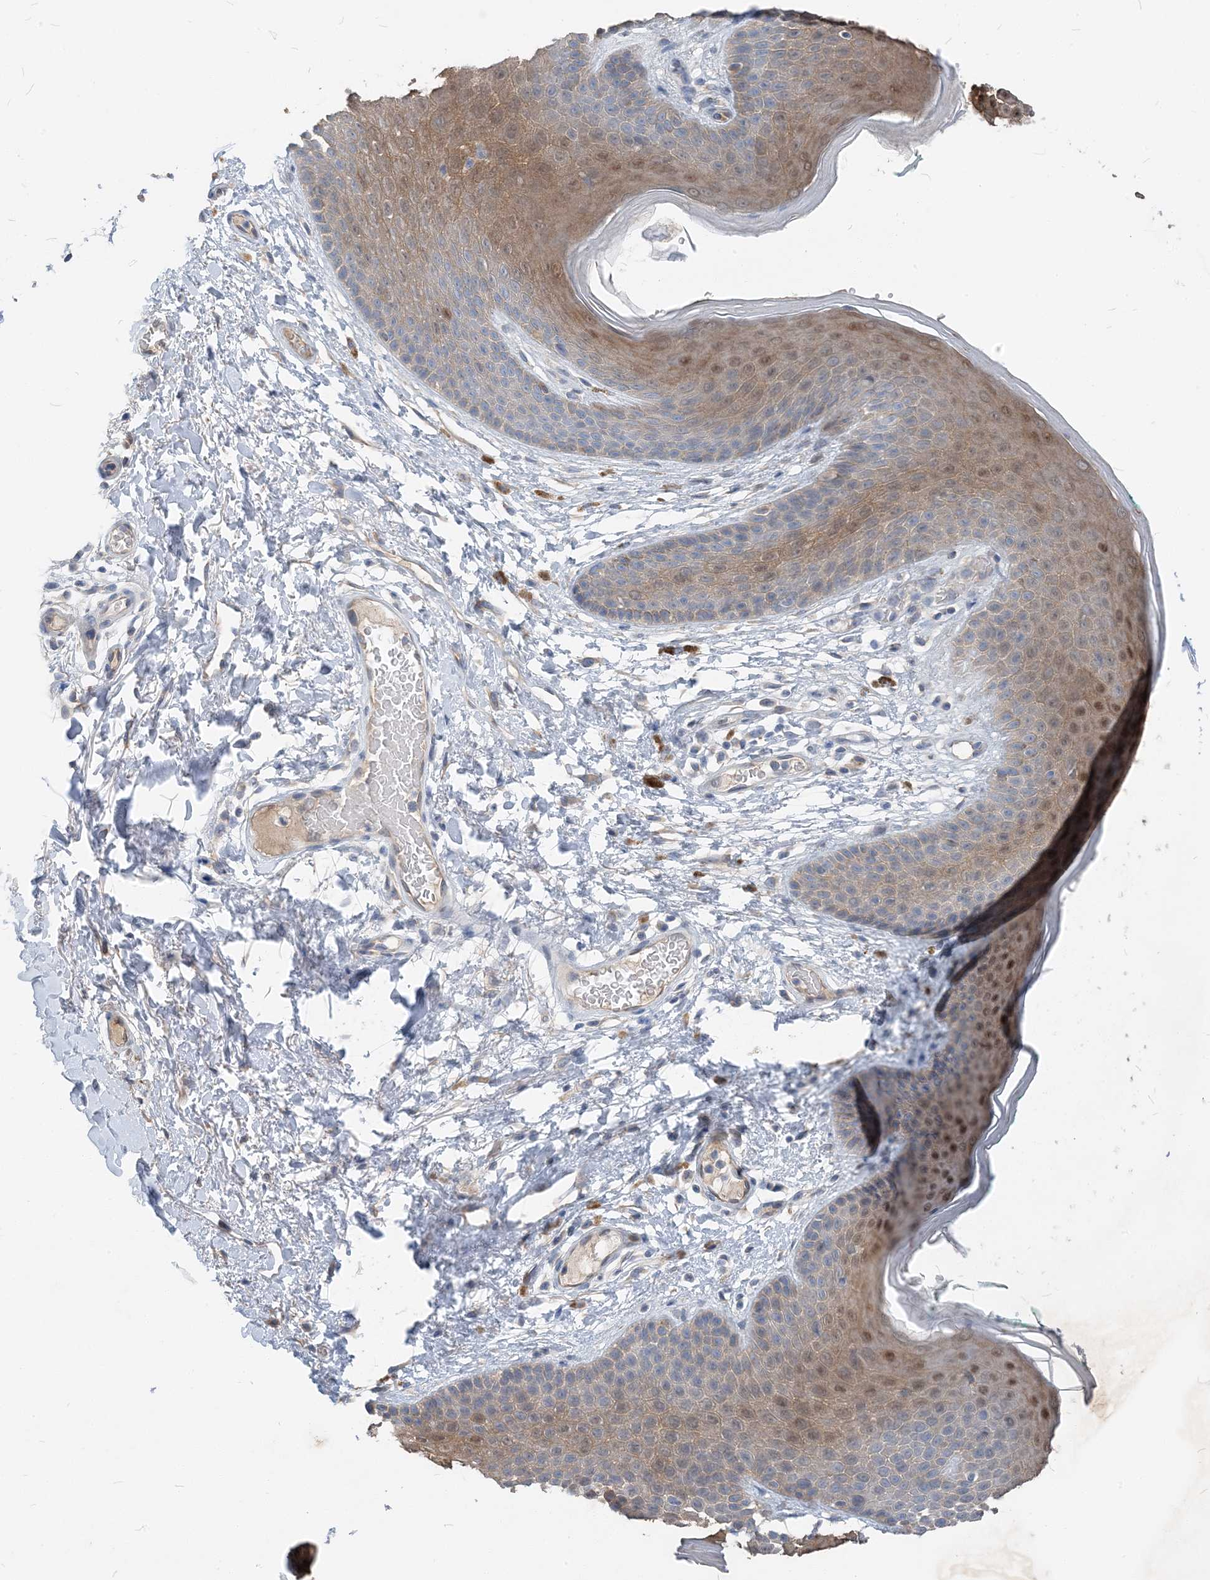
{"staining": {"intensity": "moderate", "quantity": "25%-75%", "location": "cytoplasmic/membranous,nuclear"}, "tissue": "skin", "cell_type": "Epidermal cells", "image_type": "normal", "snomed": [{"axis": "morphology", "description": "Normal tissue, NOS"}, {"axis": "topography", "description": "Anal"}], "caption": "Protein analysis of unremarkable skin displays moderate cytoplasmic/membranous,nuclear staining in approximately 25%-75% of epidermal cells.", "gene": "NCOA7", "patient": {"sex": "male", "age": 74}}